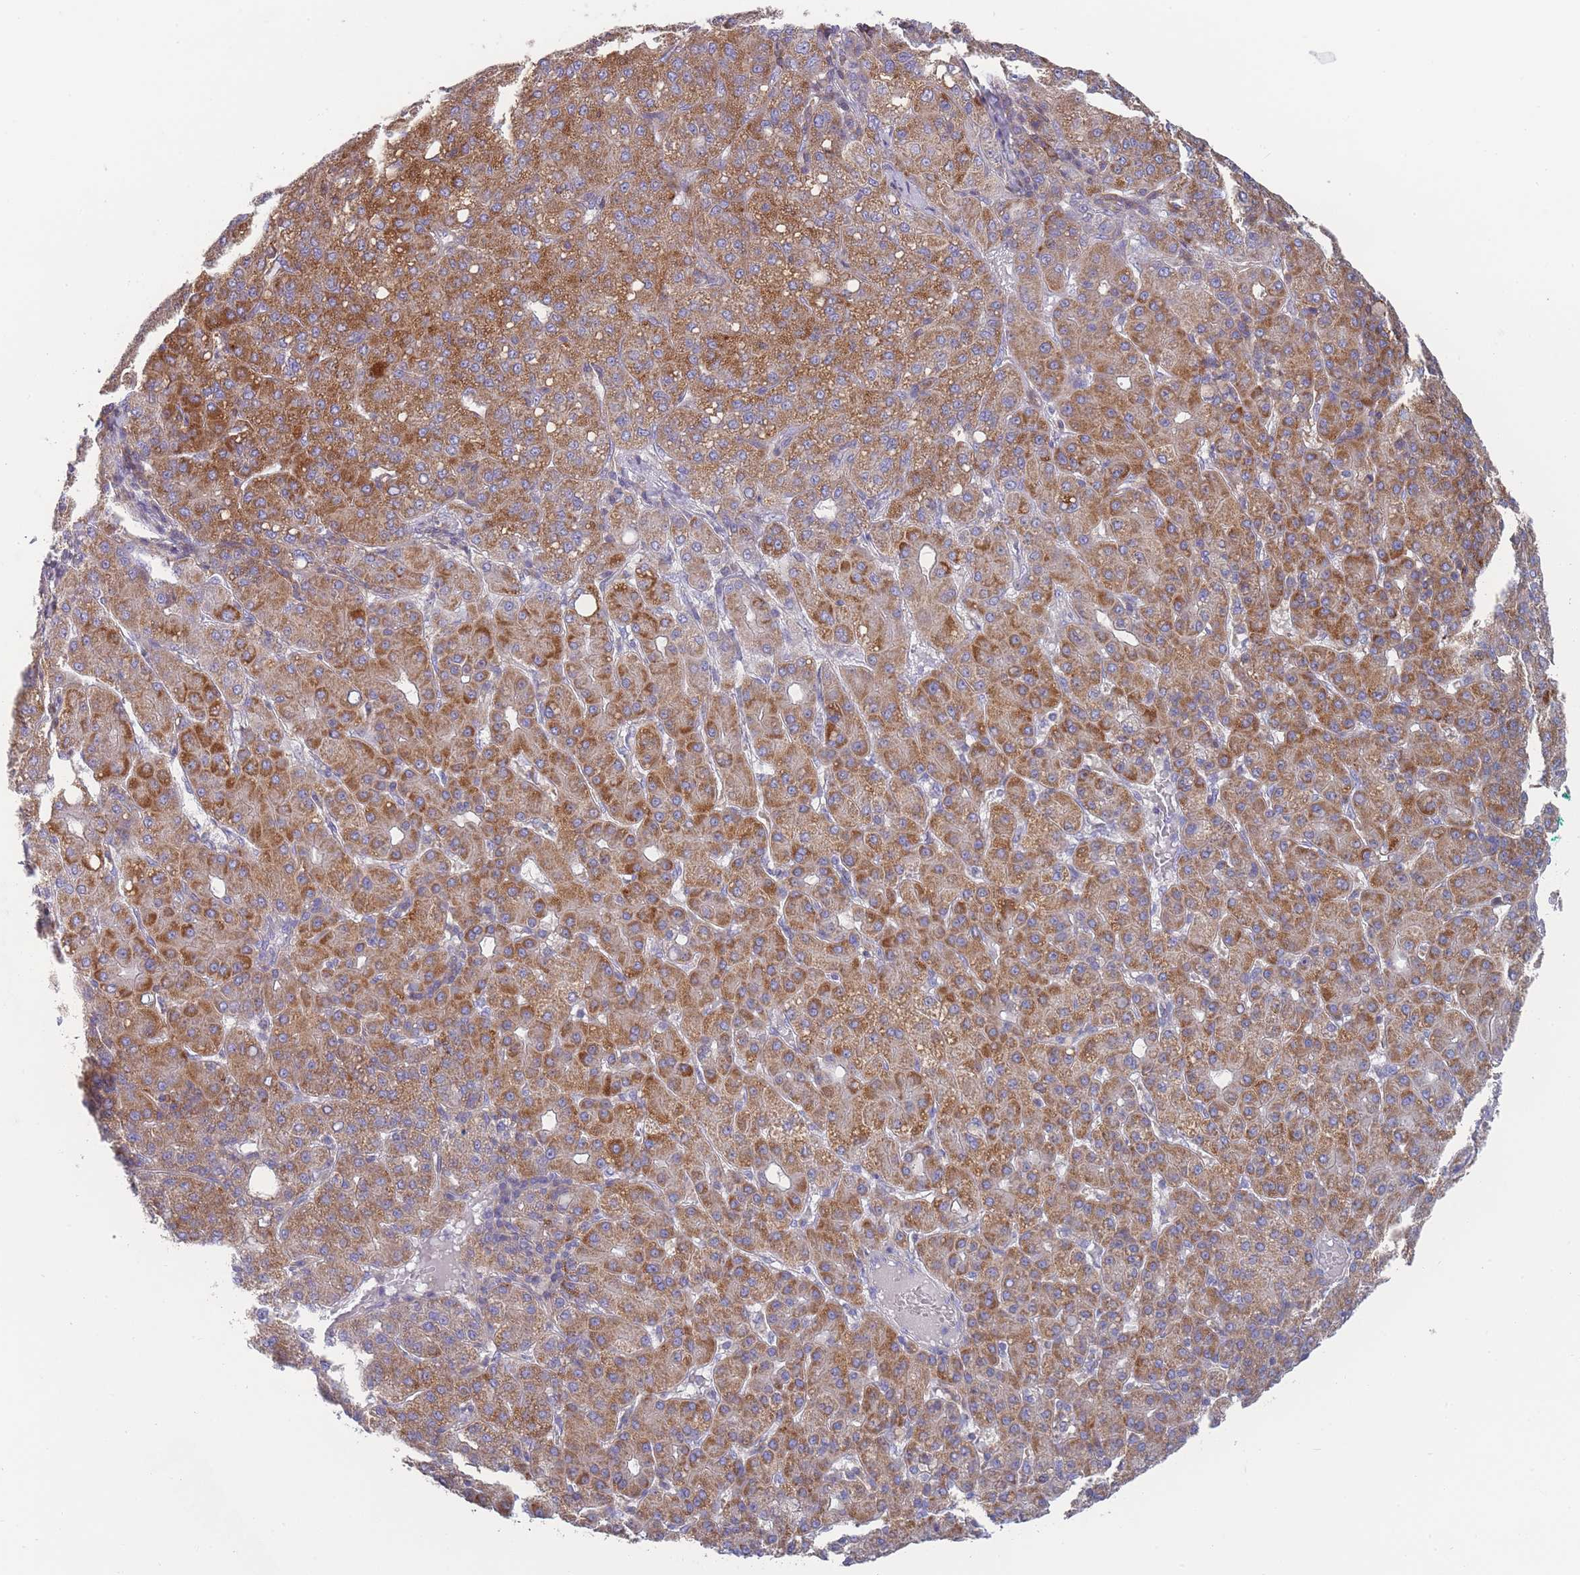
{"staining": {"intensity": "strong", "quantity": ">75%", "location": "cytoplasmic/membranous"}, "tissue": "liver cancer", "cell_type": "Tumor cells", "image_type": "cancer", "snomed": [{"axis": "morphology", "description": "Carcinoma, Hepatocellular, NOS"}, {"axis": "topography", "description": "Liver"}], "caption": "Strong cytoplasmic/membranous protein expression is appreciated in about >75% of tumor cells in hepatocellular carcinoma (liver). Immunohistochemistry stains the protein of interest in brown and the nuclei are stained blue.", "gene": "SCCPDH", "patient": {"sex": "male", "age": 65}}